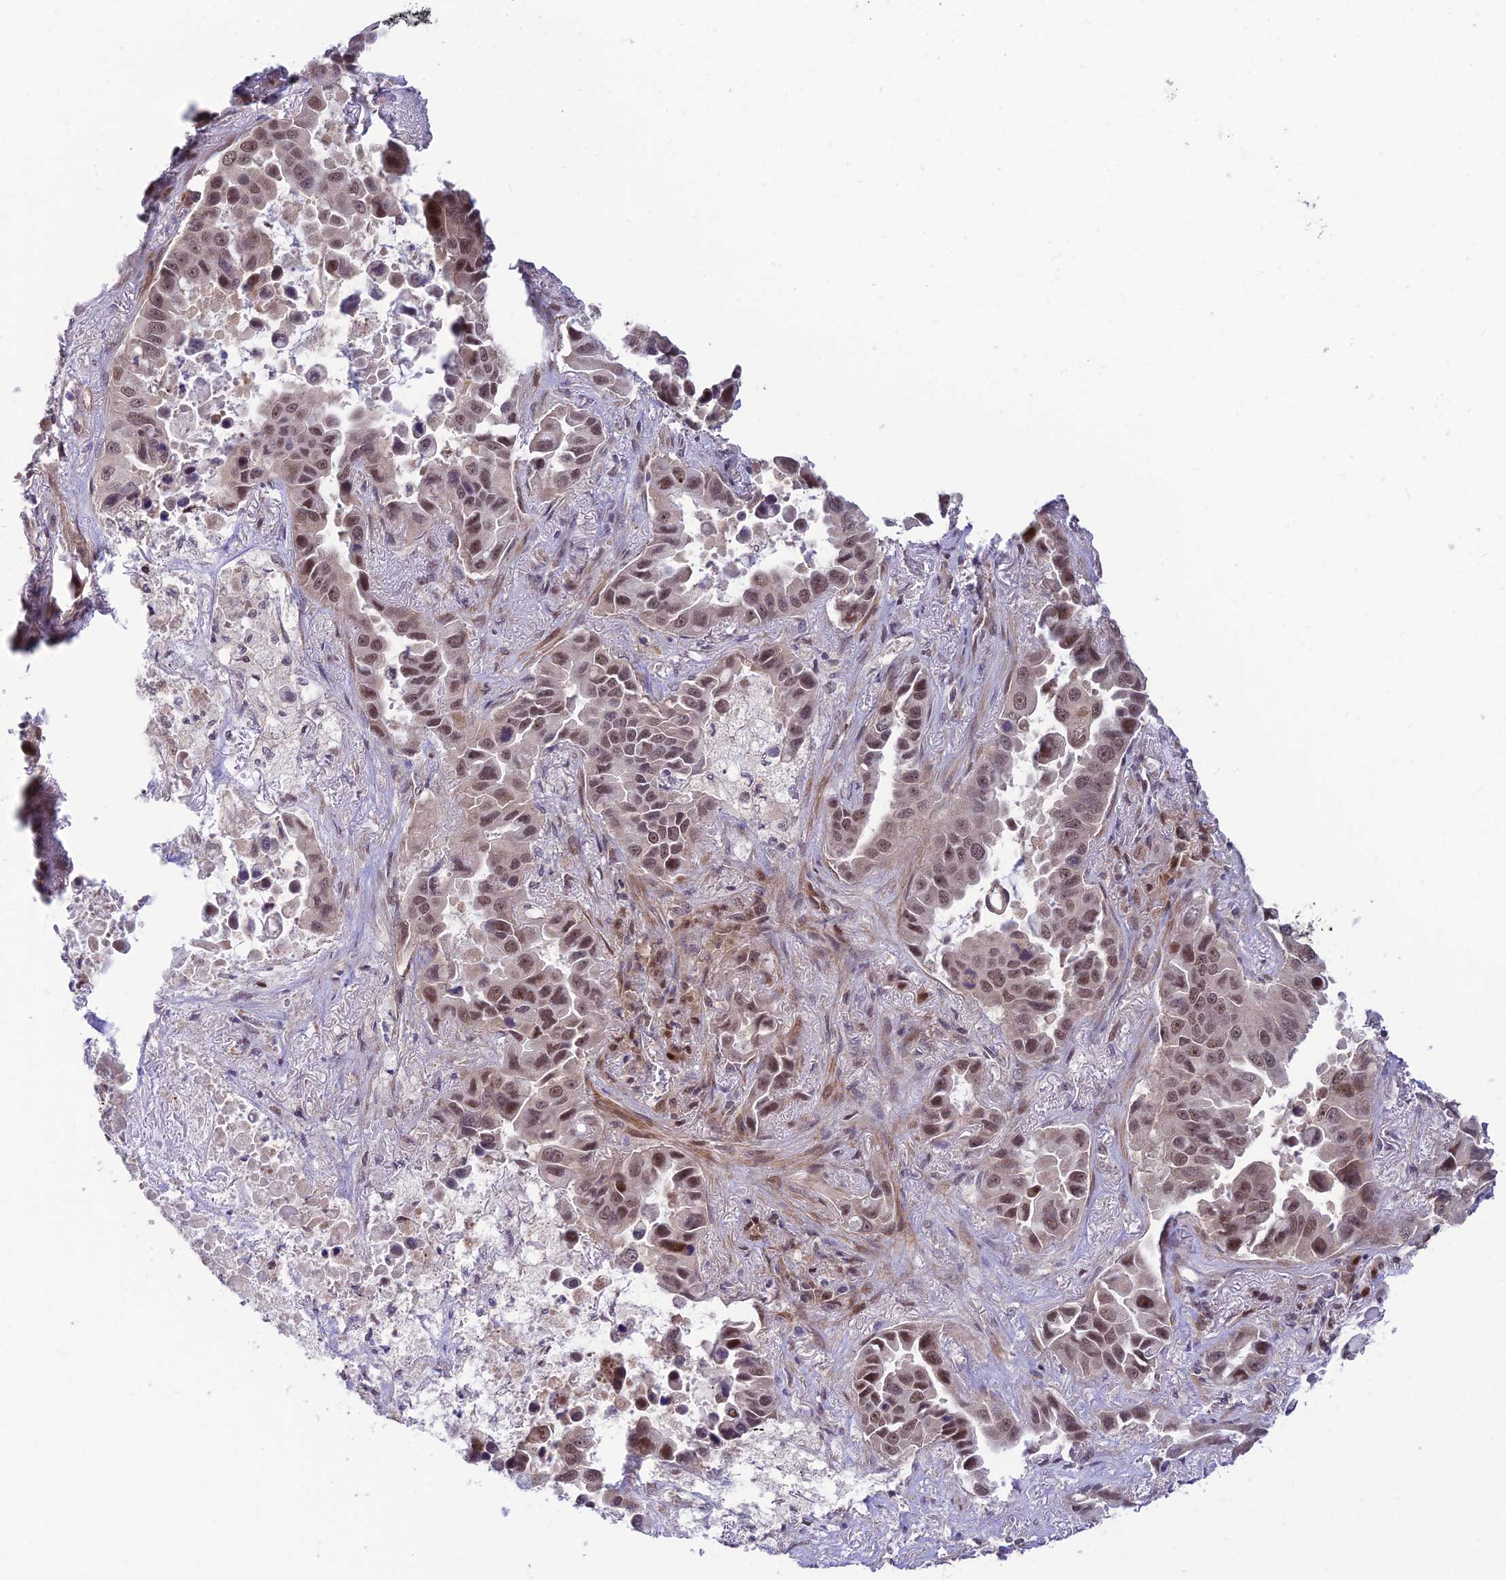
{"staining": {"intensity": "moderate", "quantity": ">75%", "location": "nuclear"}, "tissue": "lung cancer", "cell_type": "Tumor cells", "image_type": "cancer", "snomed": [{"axis": "morphology", "description": "Adenocarcinoma, NOS"}, {"axis": "topography", "description": "Lung"}], "caption": "About >75% of tumor cells in human adenocarcinoma (lung) display moderate nuclear protein staining as visualized by brown immunohistochemical staining.", "gene": "ASPDH", "patient": {"sex": "male", "age": 64}}